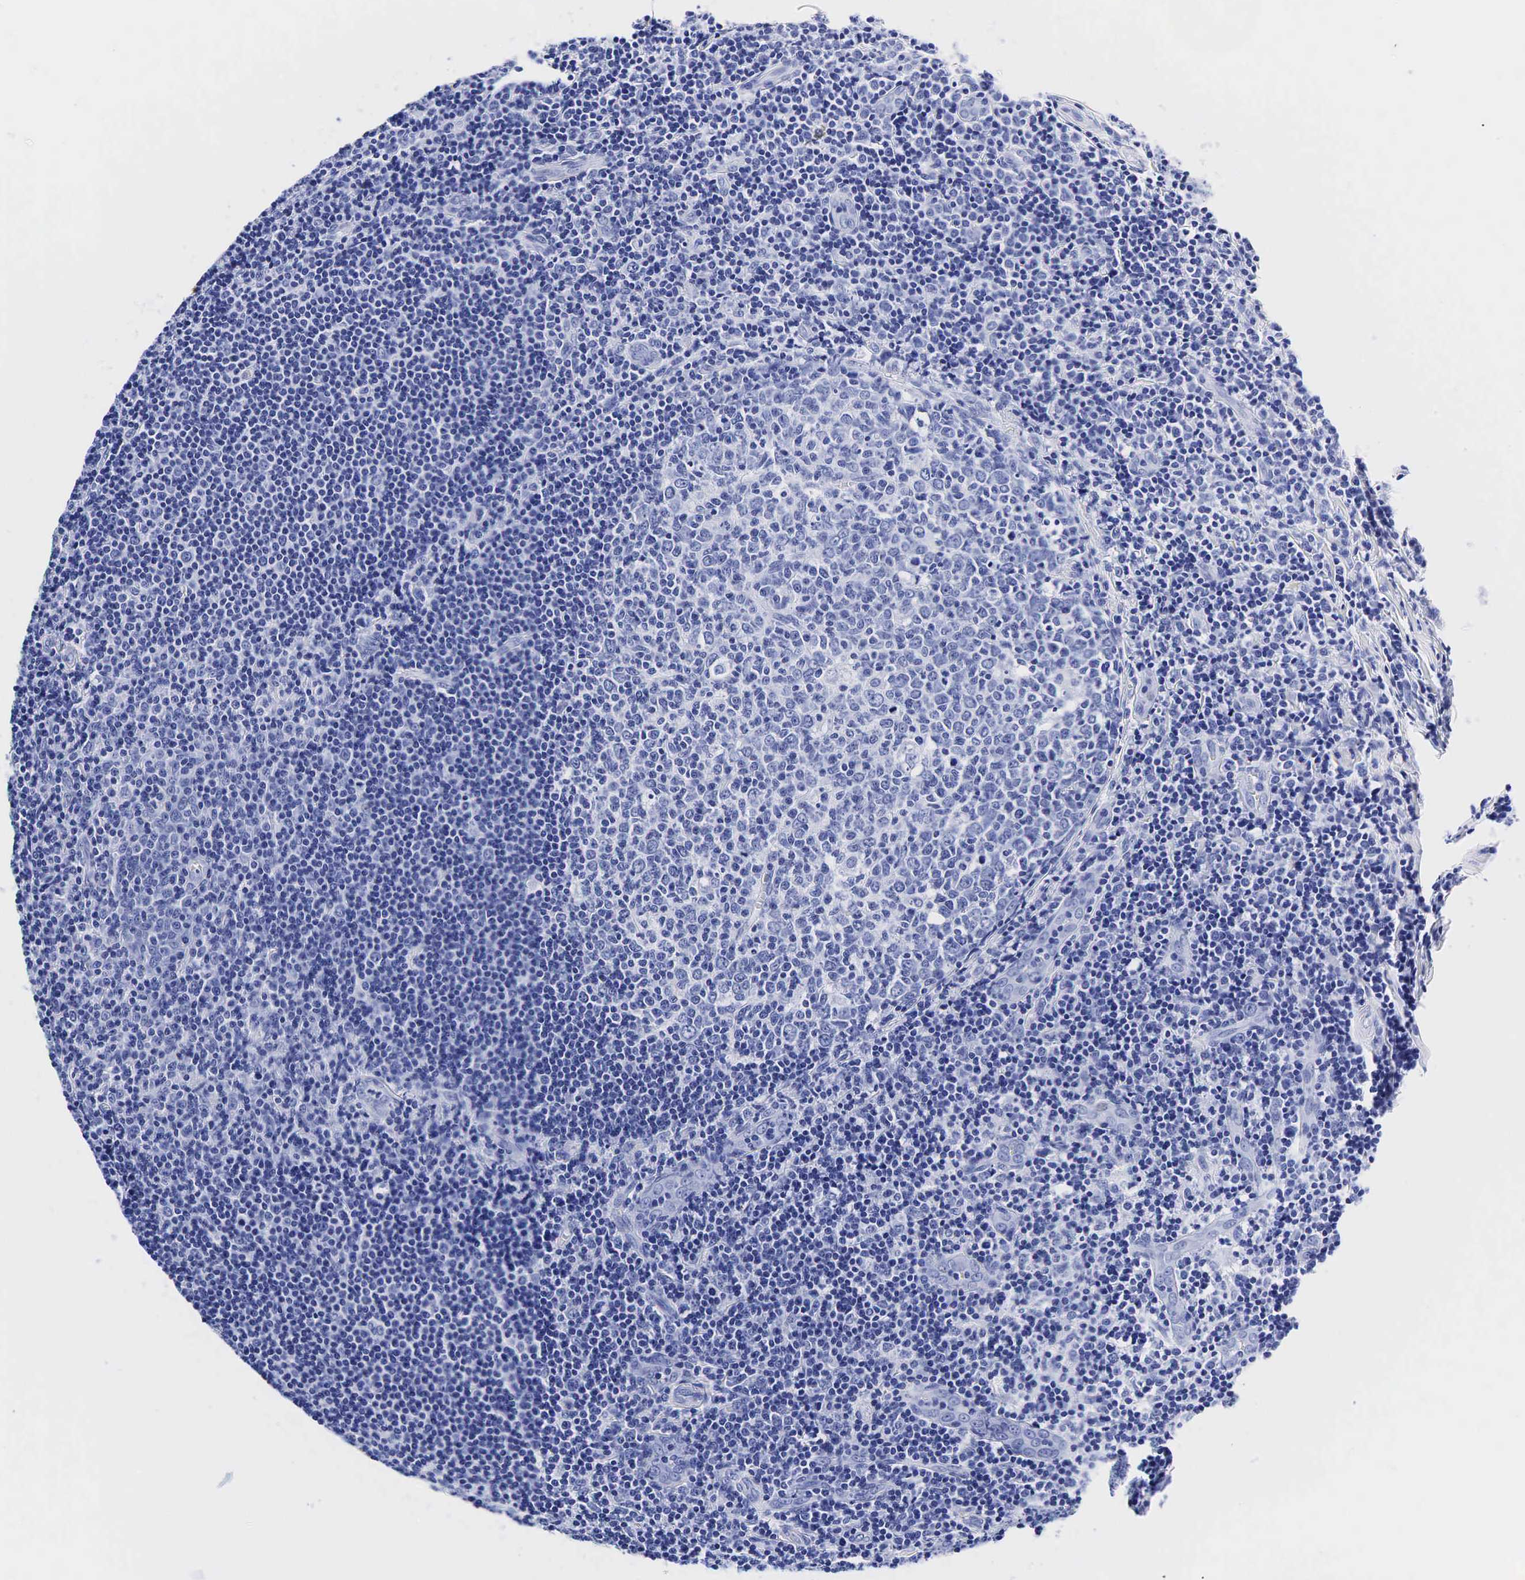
{"staining": {"intensity": "negative", "quantity": "none", "location": "none"}, "tissue": "tonsil", "cell_type": "Germinal center cells", "image_type": "normal", "snomed": [{"axis": "morphology", "description": "Normal tissue, NOS"}, {"axis": "topography", "description": "Tonsil"}], "caption": "An IHC image of unremarkable tonsil is shown. There is no staining in germinal center cells of tonsil.", "gene": "KLK3", "patient": {"sex": "female", "age": 41}}